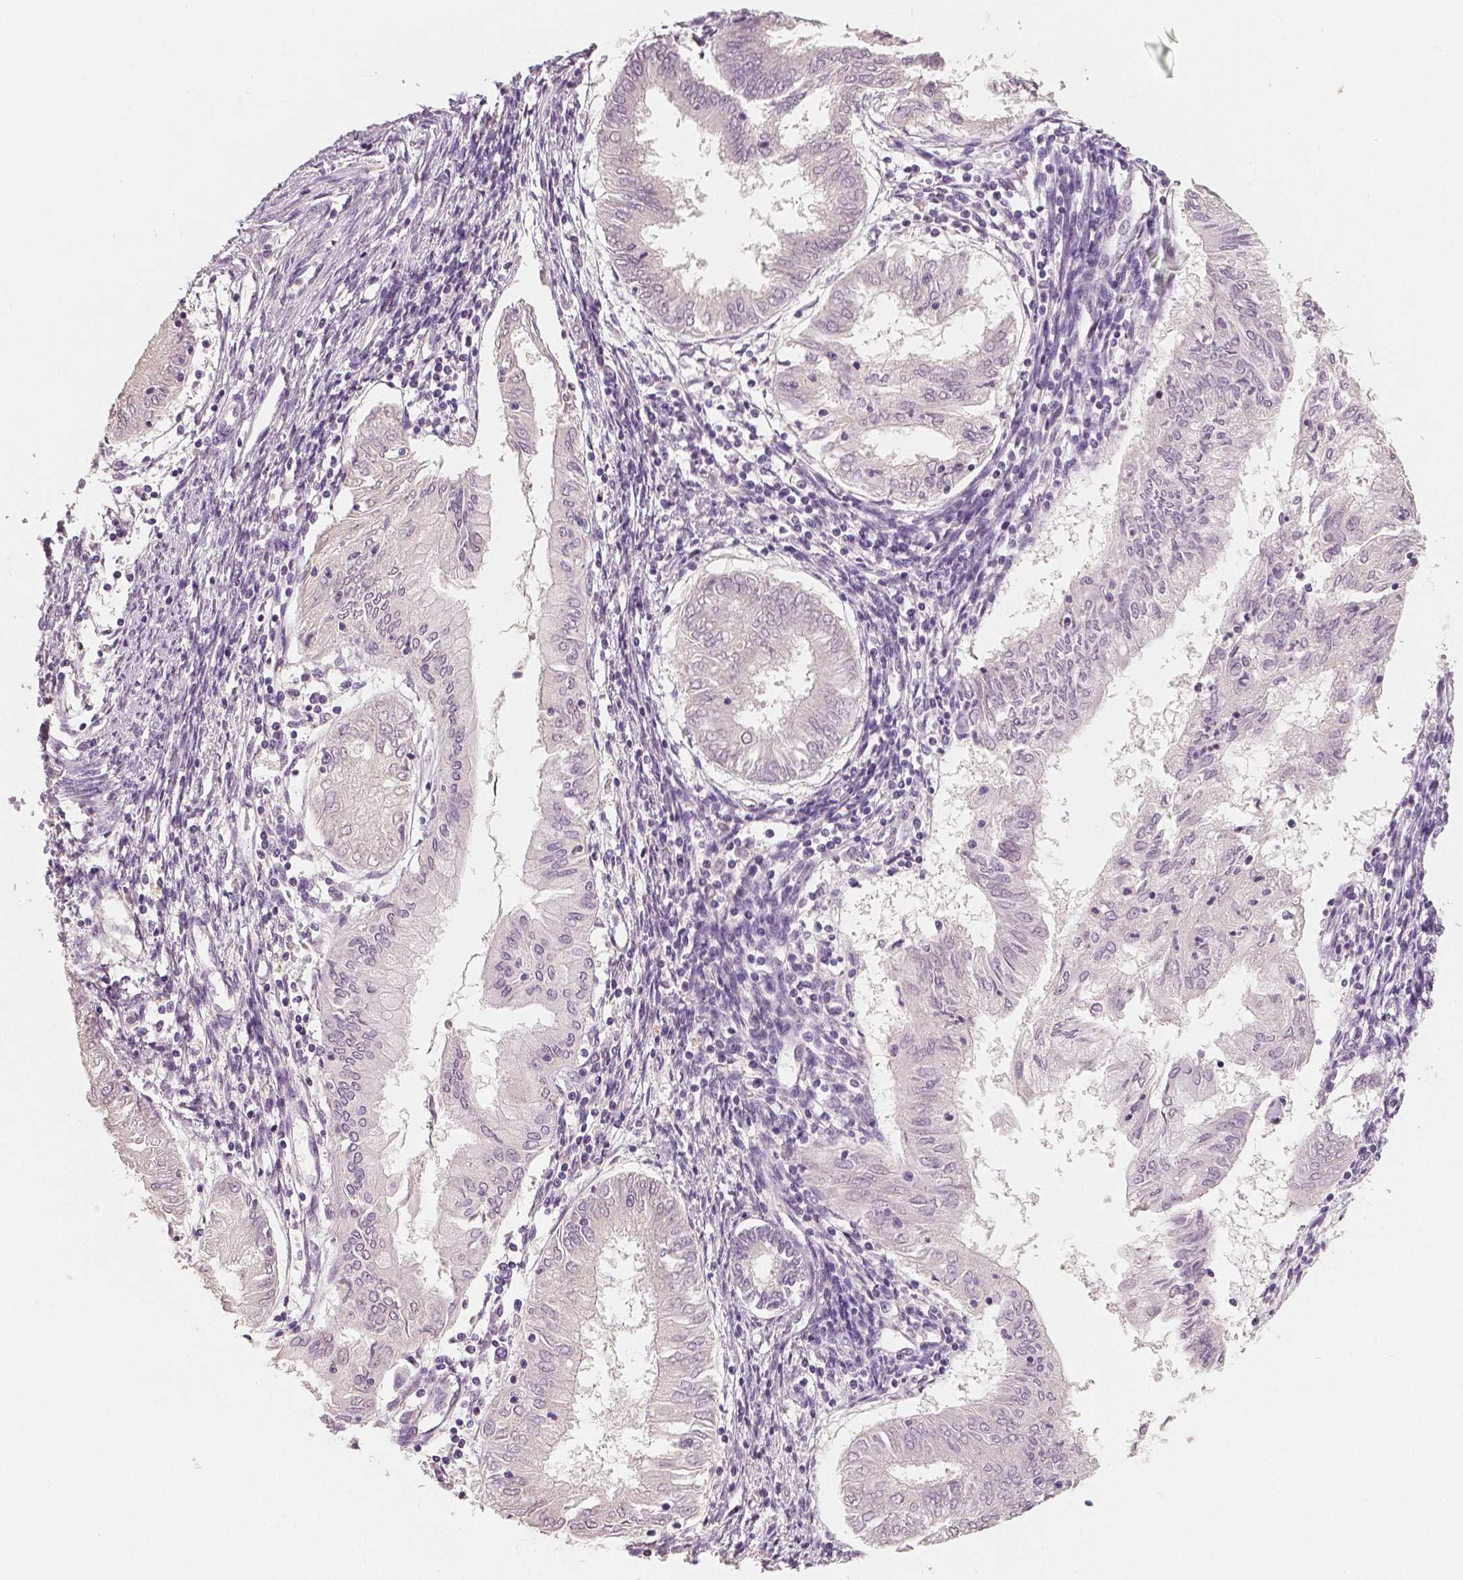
{"staining": {"intensity": "negative", "quantity": "none", "location": "none"}, "tissue": "endometrial cancer", "cell_type": "Tumor cells", "image_type": "cancer", "snomed": [{"axis": "morphology", "description": "Adenocarcinoma, NOS"}, {"axis": "topography", "description": "Endometrium"}], "caption": "Tumor cells show no significant protein staining in adenocarcinoma (endometrial). (Brightfield microscopy of DAB IHC at high magnification).", "gene": "RNASE7", "patient": {"sex": "female", "age": 68}}